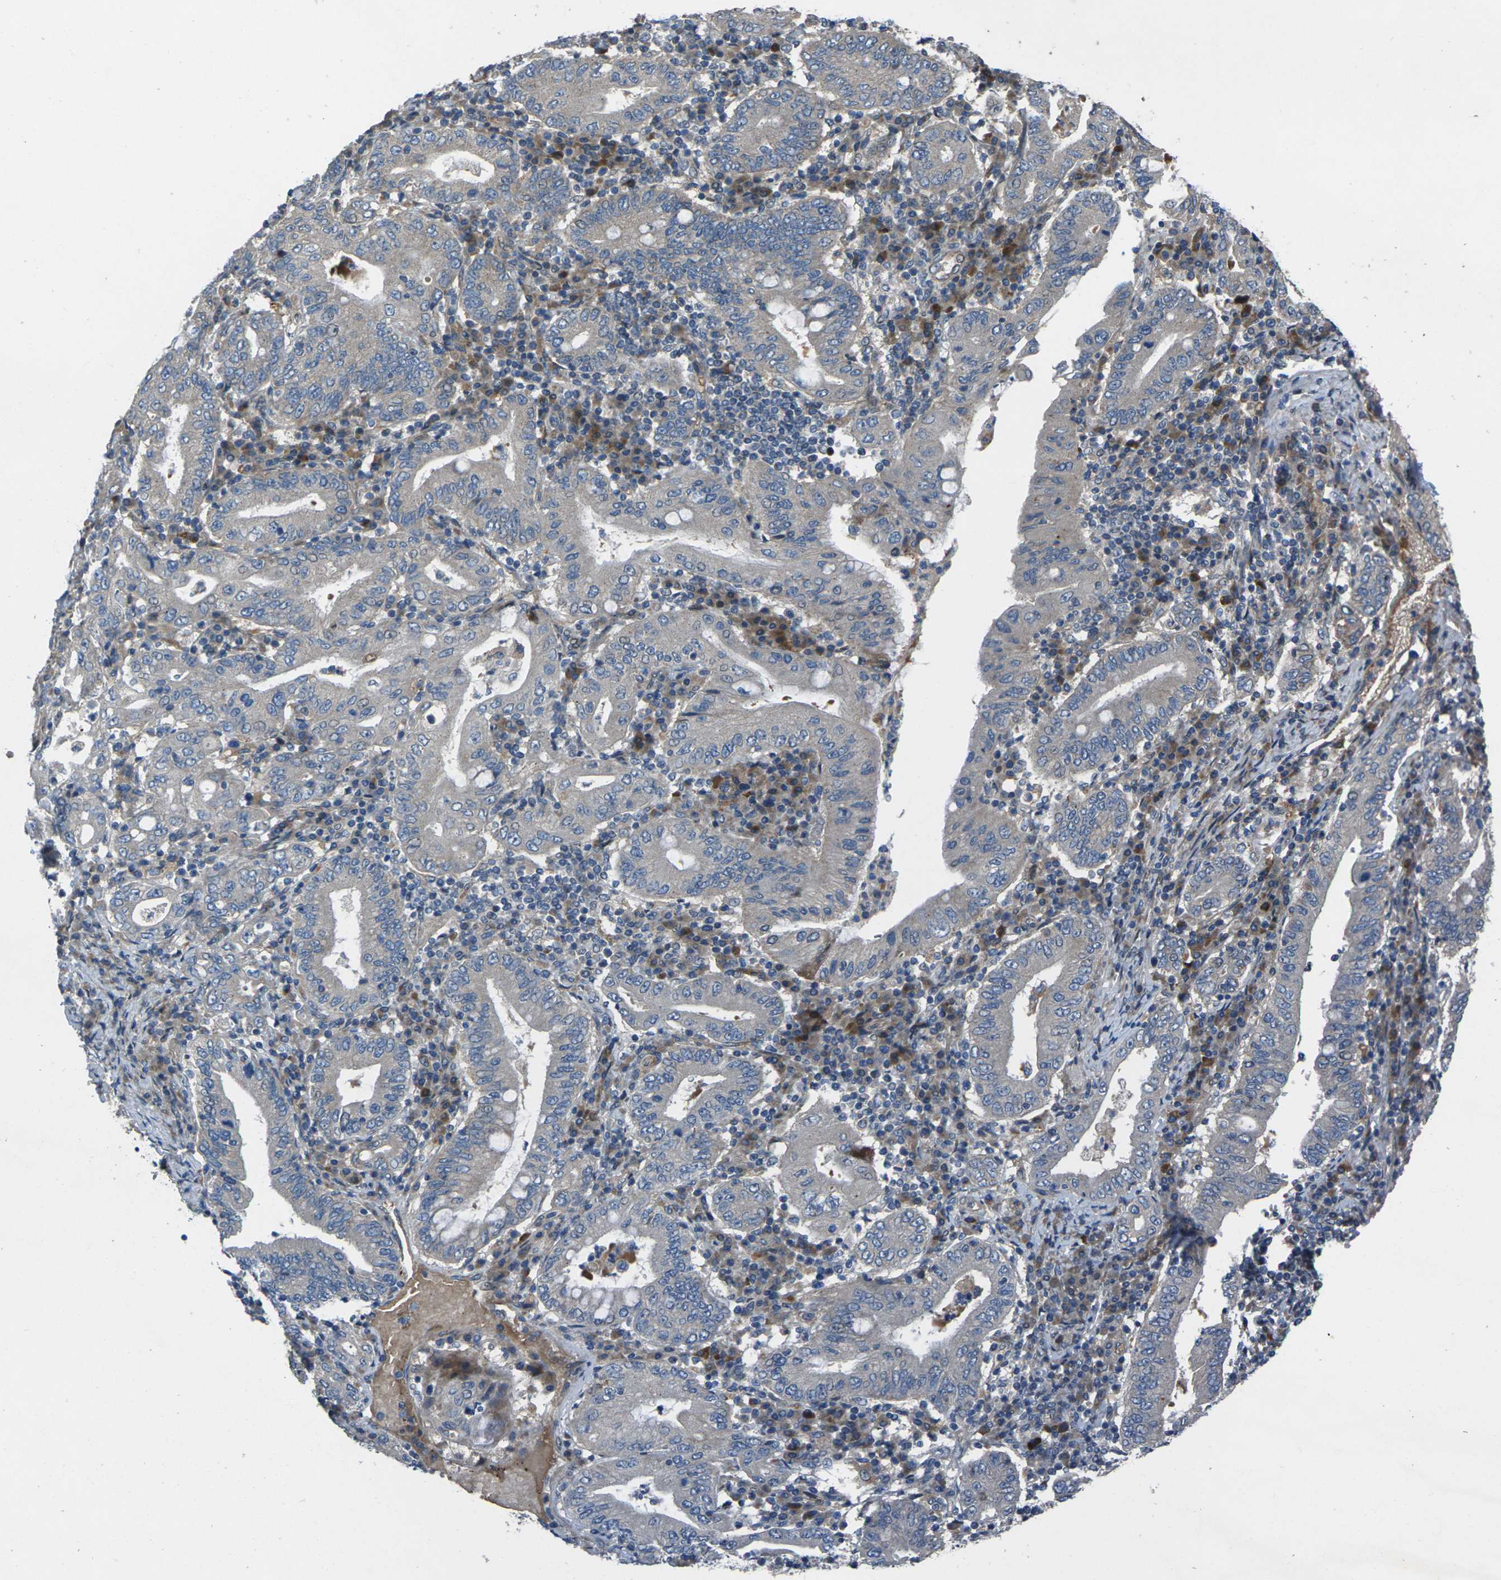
{"staining": {"intensity": "negative", "quantity": "none", "location": "none"}, "tissue": "stomach cancer", "cell_type": "Tumor cells", "image_type": "cancer", "snomed": [{"axis": "morphology", "description": "Normal tissue, NOS"}, {"axis": "morphology", "description": "Adenocarcinoma, NOS"}, {"axis": "topography", "description": "Esophagus"}, {"axis": "topography", "description": "Stomach, upper"}, {"axis": "topography", "description": "Peripheral nerve tissue"}], "caption": "Immunohistochemistry (IHC) of adenocarcinoma (stomach) reveals no staining in tumor cells.", "gene": "EDNRA", "patient": {"sex": "male", "age": 62}}